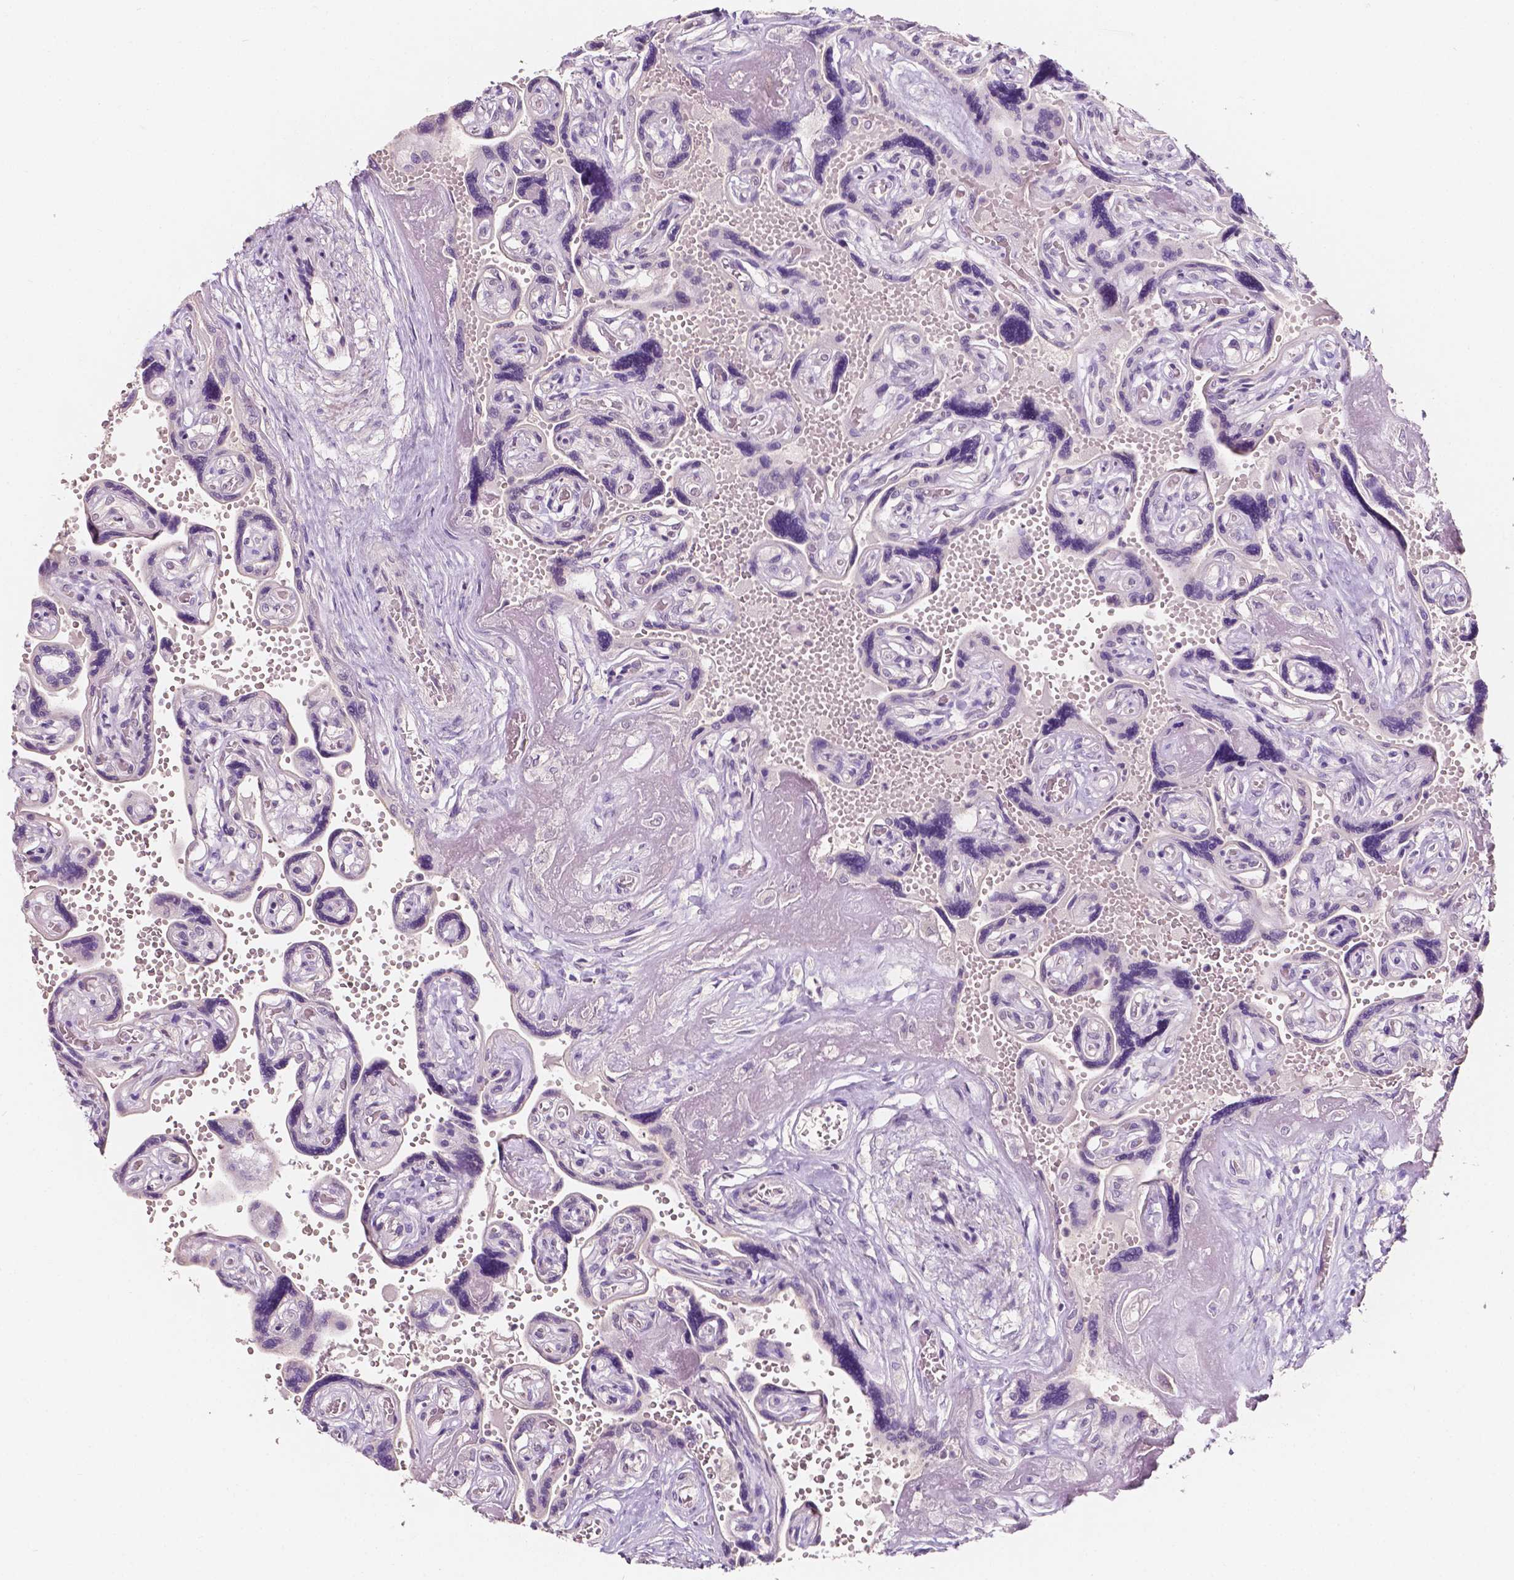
{"staining": {"intensity": "negative", "quantity": "none", "location": "none"}, "tissue": "placenta", "cell_type": "Decidual cells", "image_type": "normal", "snomed": [{"axis": "morphology", "description": "Normal tissue, NOS"}, {"axis": "topography", "description": "Placenta"}], "caption": "High power microscopy image of an IHC image of unremarkable placenta, revealing no significant positivity in decidual cells.", "gene": "TAL1", "patient": {"sex": "female", "age": 32}}